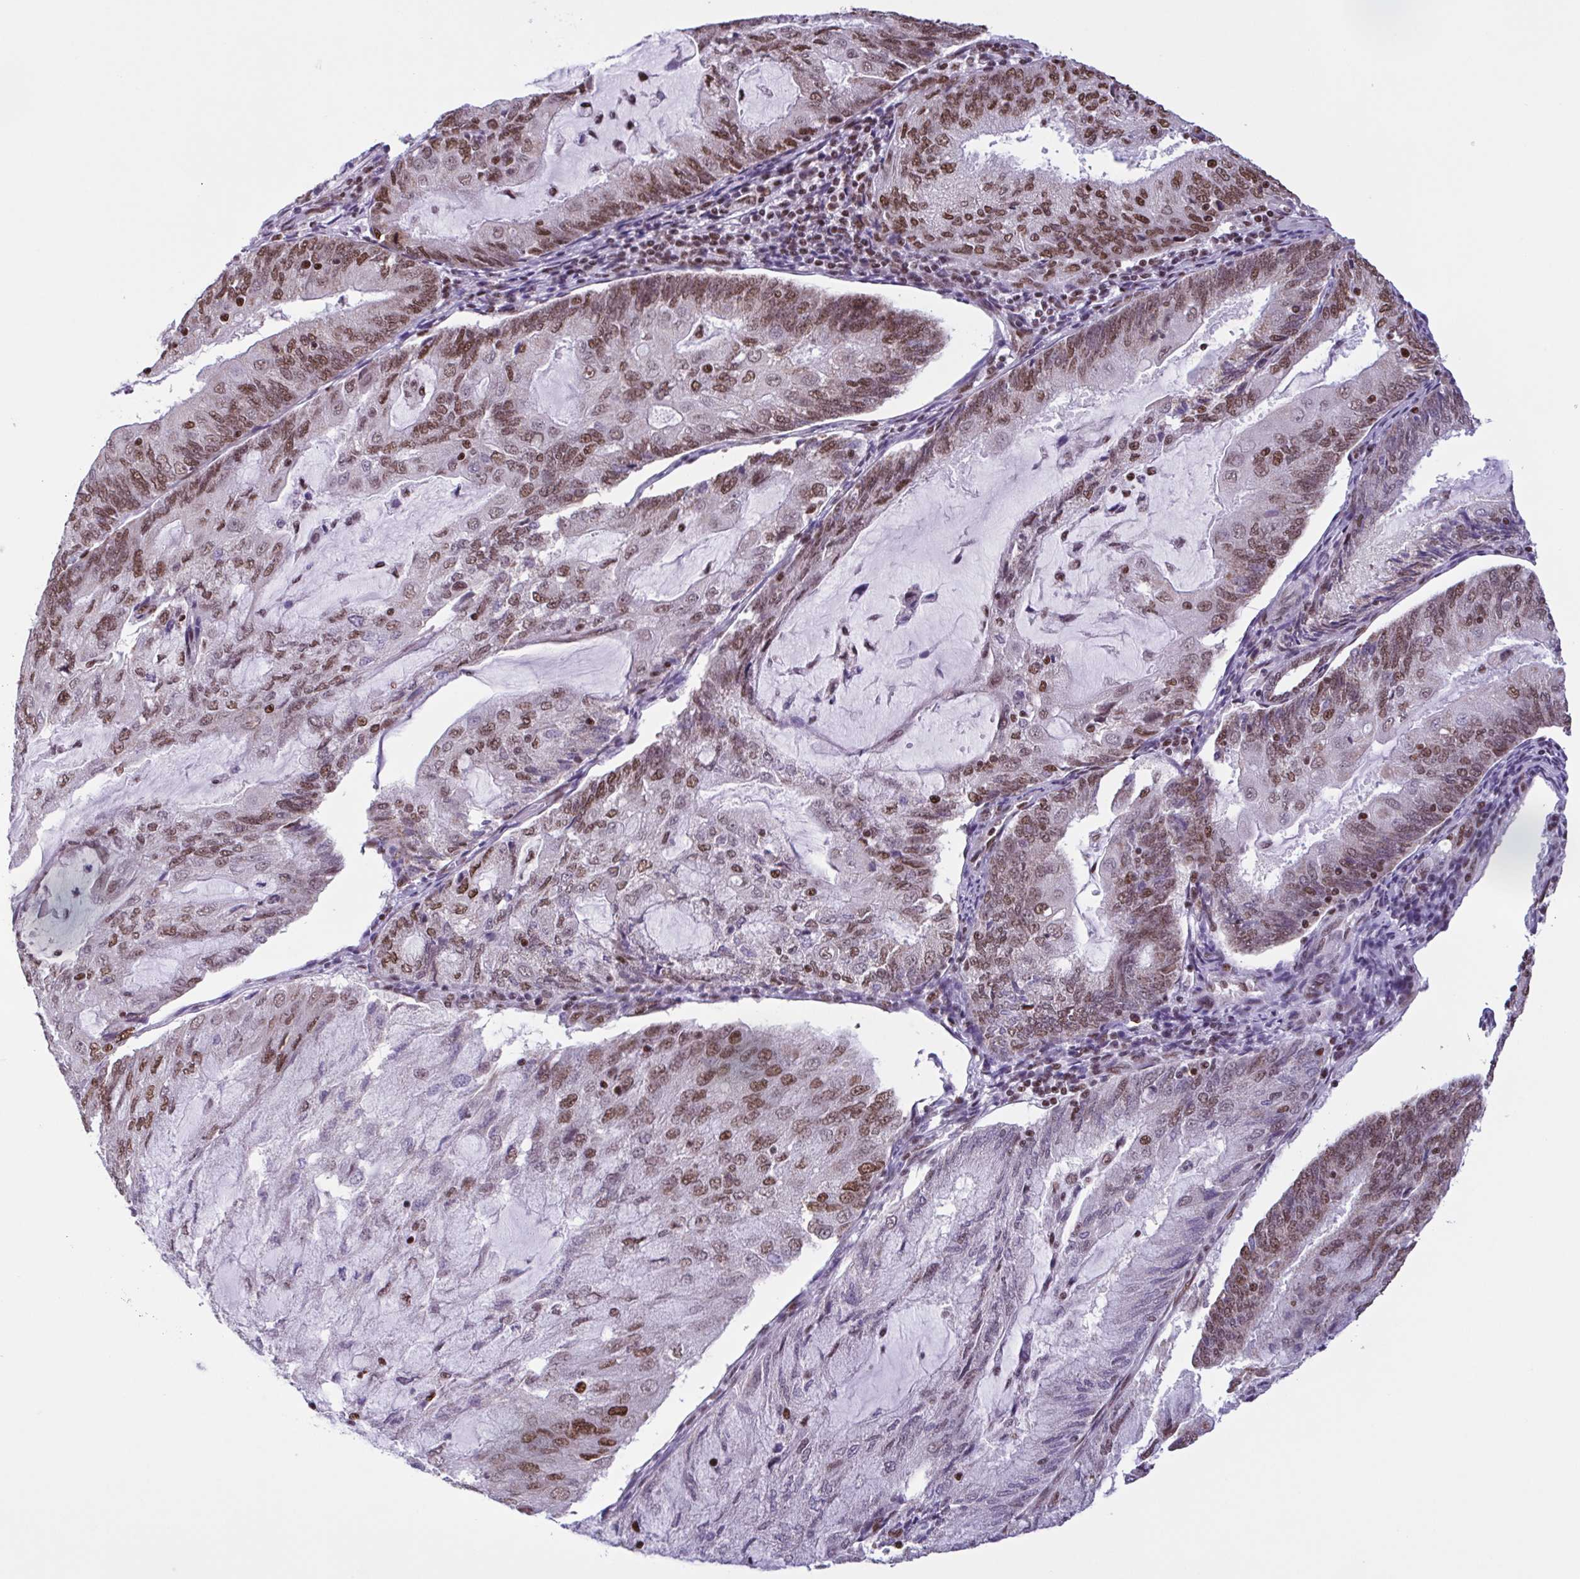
{"staining": {"intensity": "moderate", "quantity": ">75%", "location": "nuclear"}, "tissue": "endometrial cancer", "cell_type": "Tumor cells", "image_type": "cancer", "snomed": [{"axis": "morphology", "description": "Adenocarcinoma, NOS"}, {"axis": "topography", "description": "Endometrium"}], "caption": "Endometrial adenocarcinoma stained with immunohistochemistry (IHC) exhibits moderate nuclear staining in about >75% of tumor cells.", "gene": "TIMM21", "patient": {"sex": "female", "age": 81}}